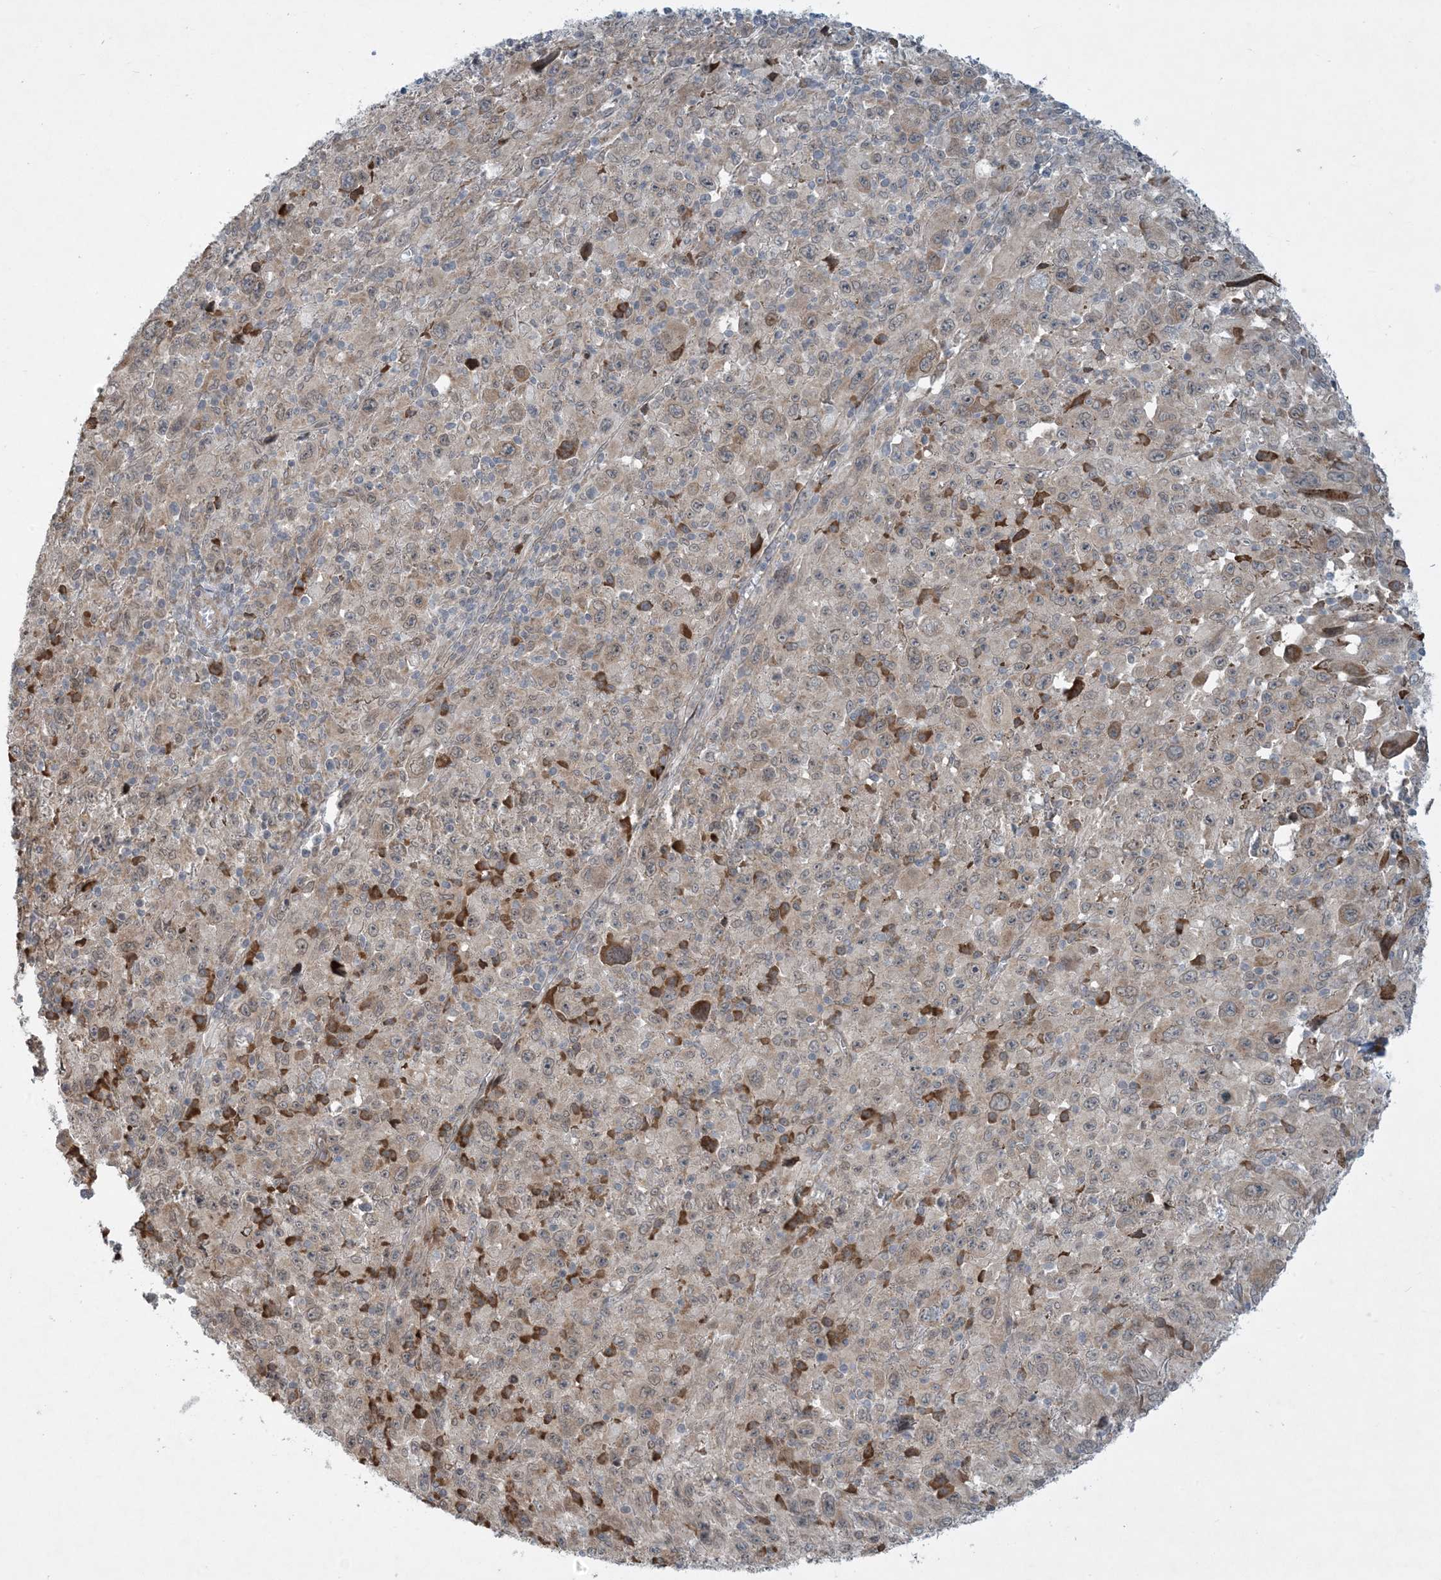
{"staining": {"intensity": "weak", "quantity": "25%-75%", "location": "cytoplasmic/membranous,nuclear"}, "tissue": "melanoma", "cell_type": "Tumor cells", "image_type": "cancer", "snomed": [{"axis": "morphology", "description": "Malignant melanoma, Metastatic site"}, {"axis": "topography", "description": "Skin"}], "caption": "Protein staining of malignant melanoma (metastatic site) tissue shows weak cytoplasmic/membranous and nuclear positivity in approximately 25%-75% of tumor cells. (IHC, brightfield microscopy, high magnification).", "gene": "PHOSPHO2", "patient": {"sex": "female", "age": 56}}